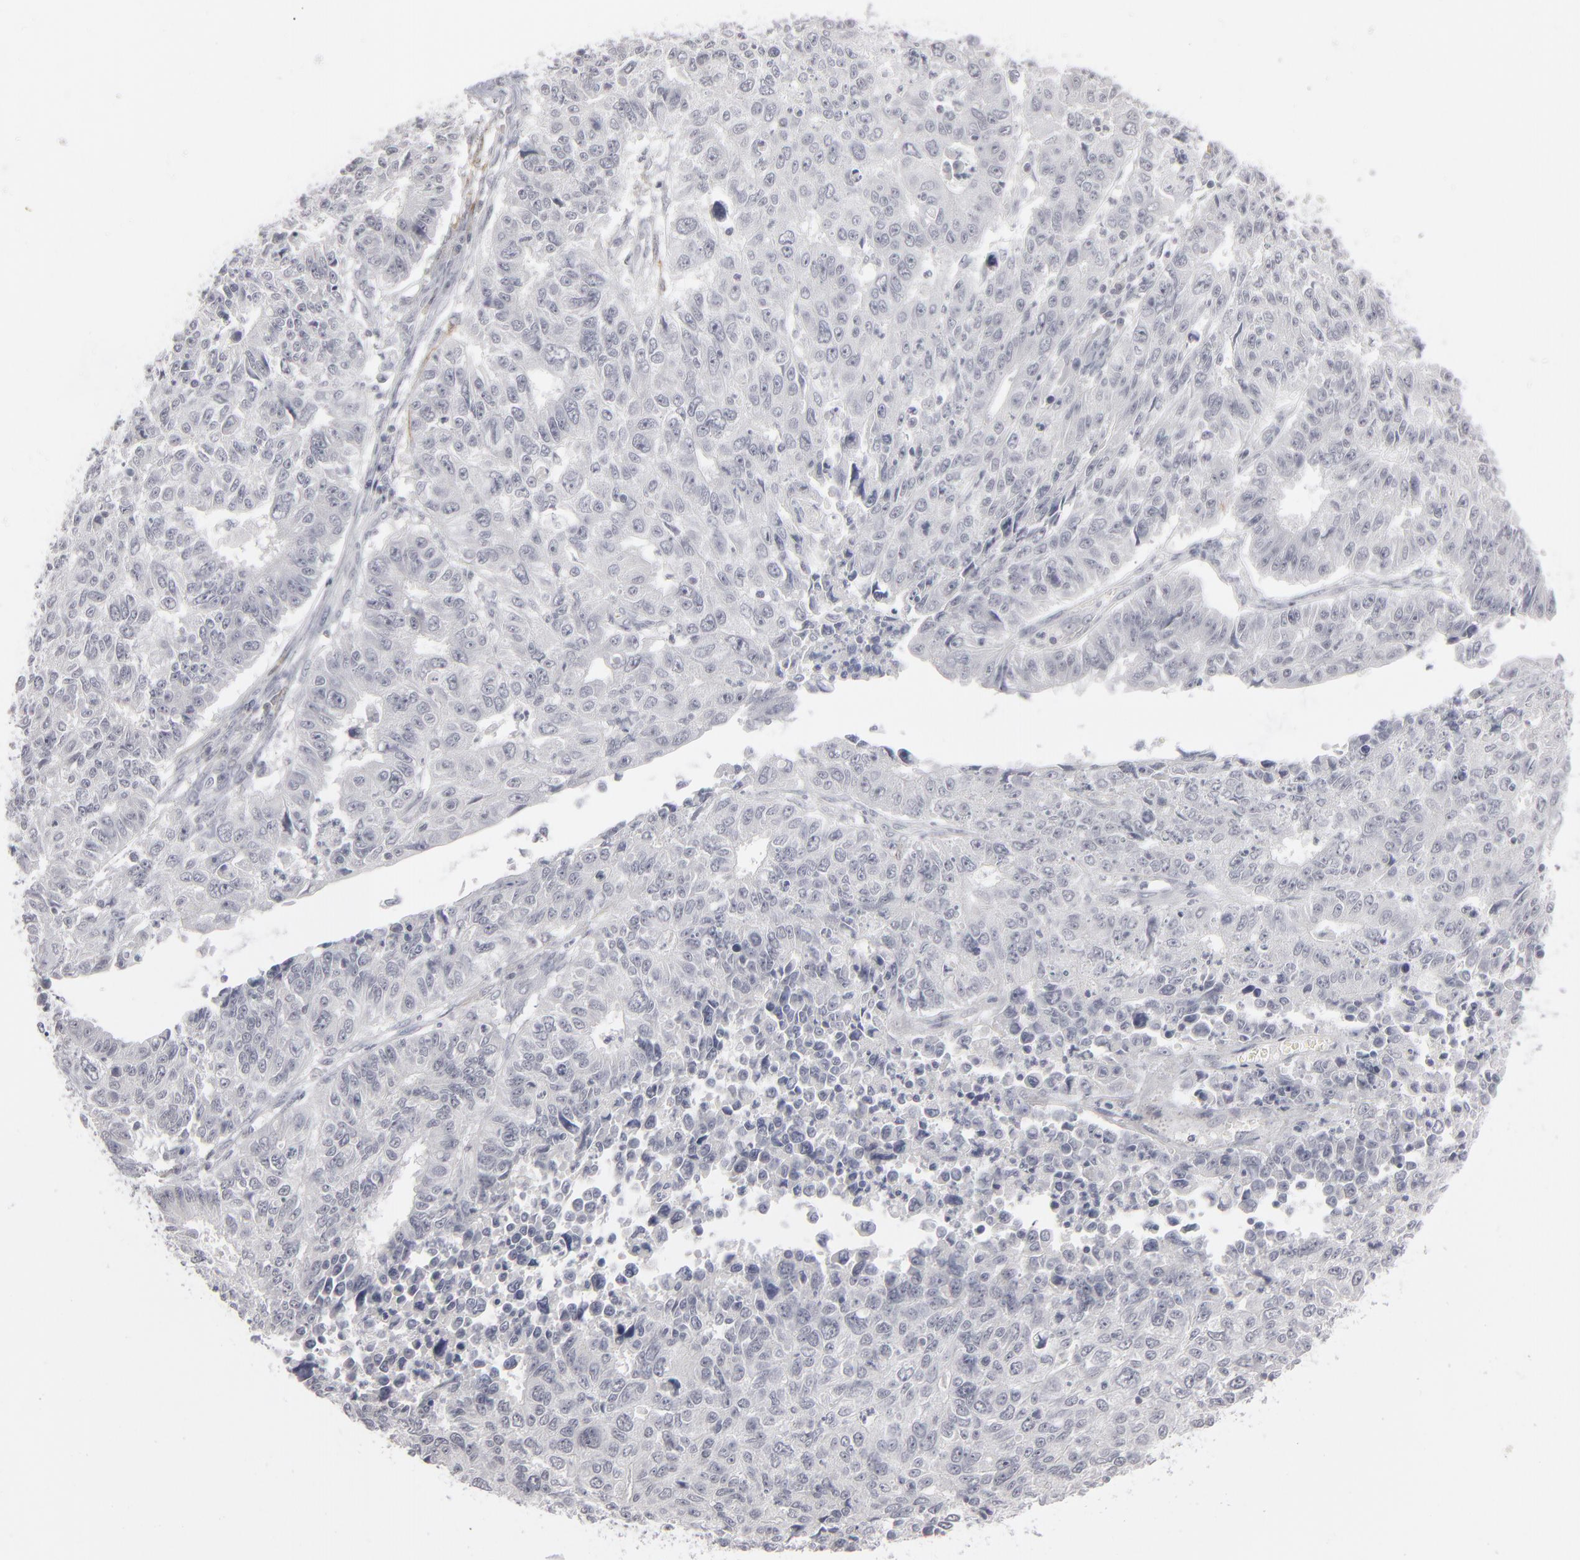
{"staining": {"intensity": "negative", "quantity": "none", "location": "none"}, "tissue": "endometrial cancer", "cell_type": "Tumor cells", "image_type": "cancer", "snomed": [{"axis": "morphology", "description": "Adenocarcinoma, NOS"}, {"axis": "topography", "description": "Endometrium"}], "caption": "Protein analysis of endometrial cancer shows no significant positivity in tumor cells. (Brightfield microscopy of DAB (3,3'-diaminobenzidine) immunohistochemistry (IHC) at high magnification).", "gene": "KIAA1210", "patient": {"sex": "female", "age": 42}}